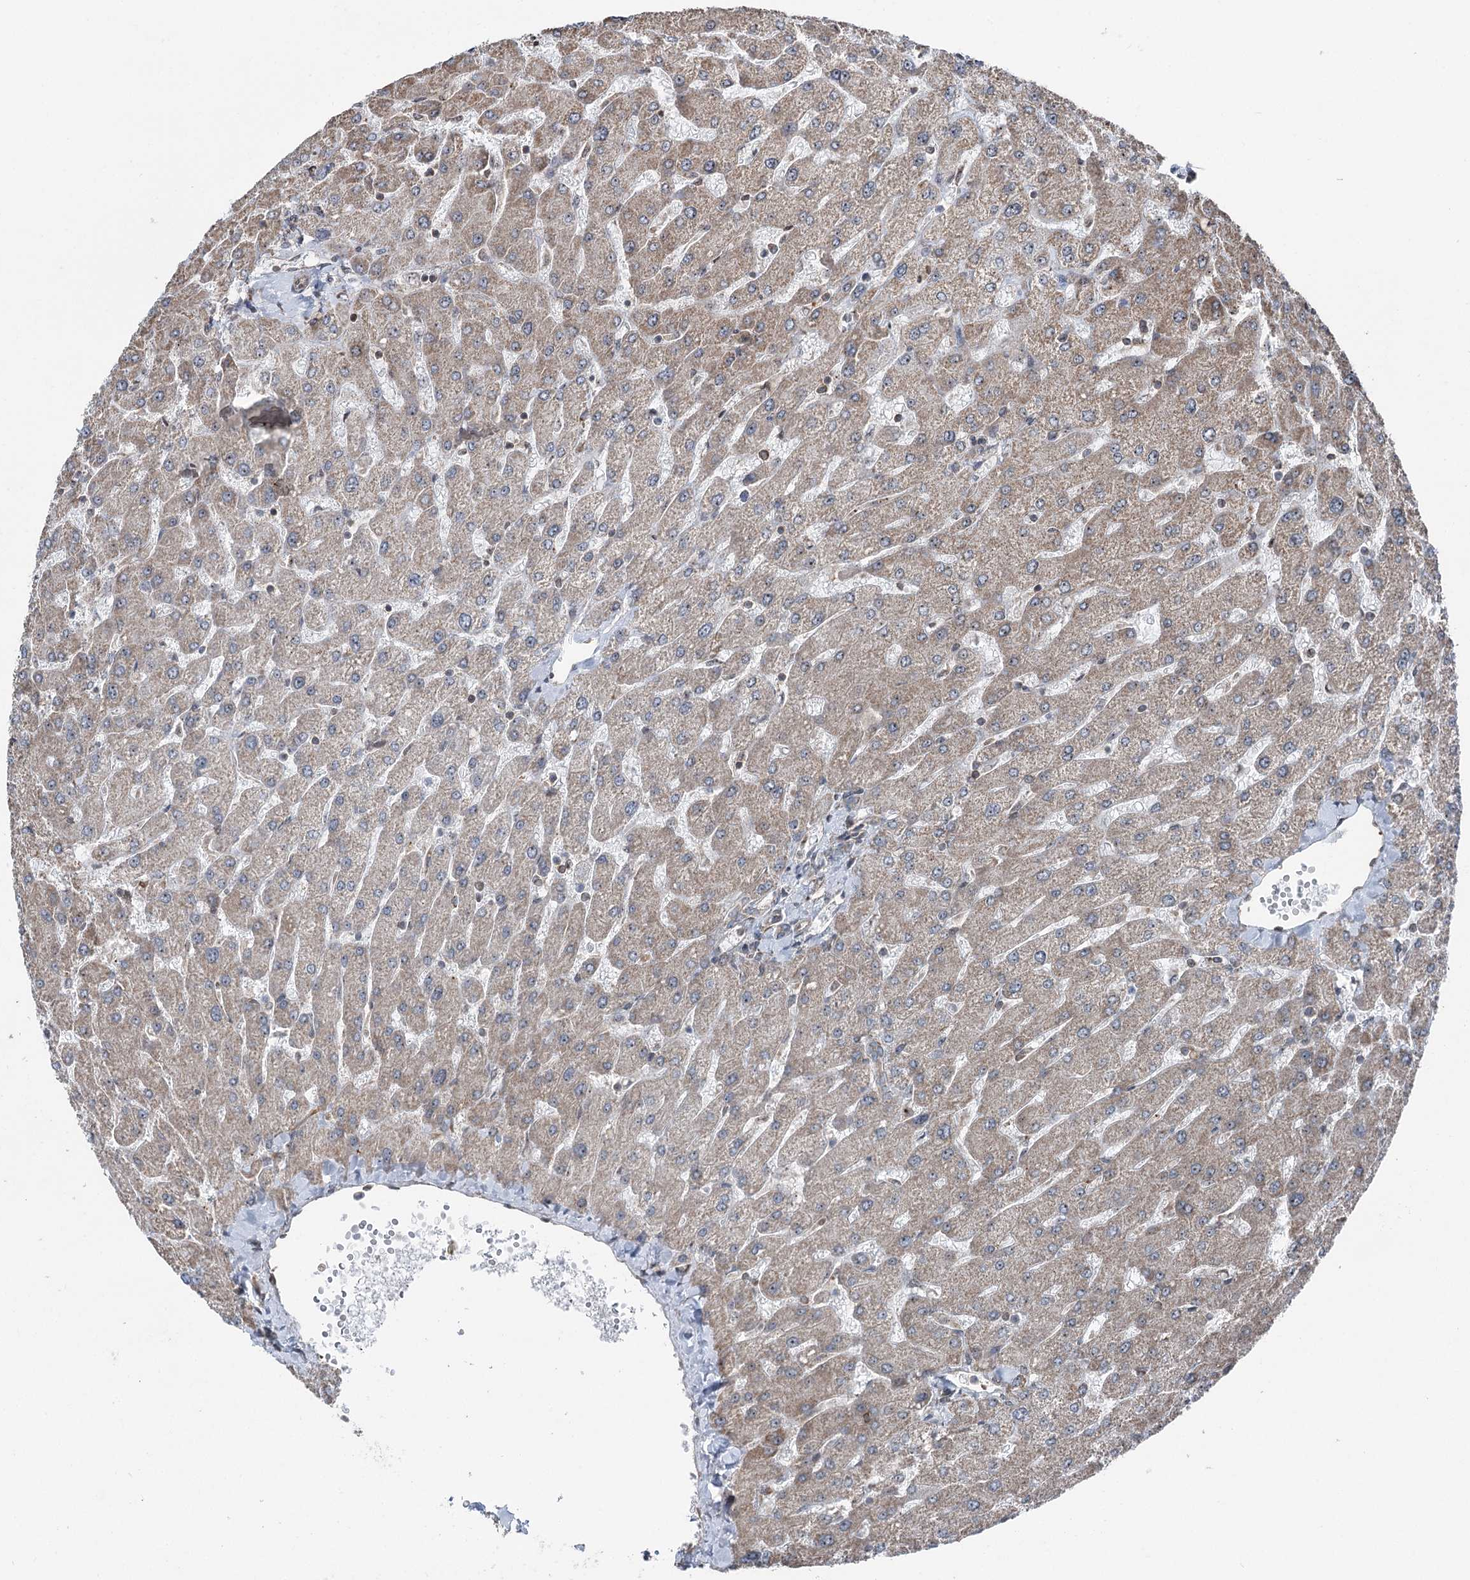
{"staining": {"intensity": "weak", "quantity": ">75%", "location": "cytoplasmic/membranous"}, "tissue": "liver", "cell_type": "Cholangiocytes", "image_type": "normal", "snomed": [{"axis": "morphology", "description": "Normal tissue, NOS"}, {"axis": "topography", "description": "Liver"}], "caption": "IHC image of normal liver: liver stained using IHC displays low levels of weak protein expression localized specifically in the cytoplasmic/membranous of cholangiocytes, appearing as a cytoplasmic/membranous brown color.", "gene": "STEEP1", "patient": {"sex": "male", "age": 55}}